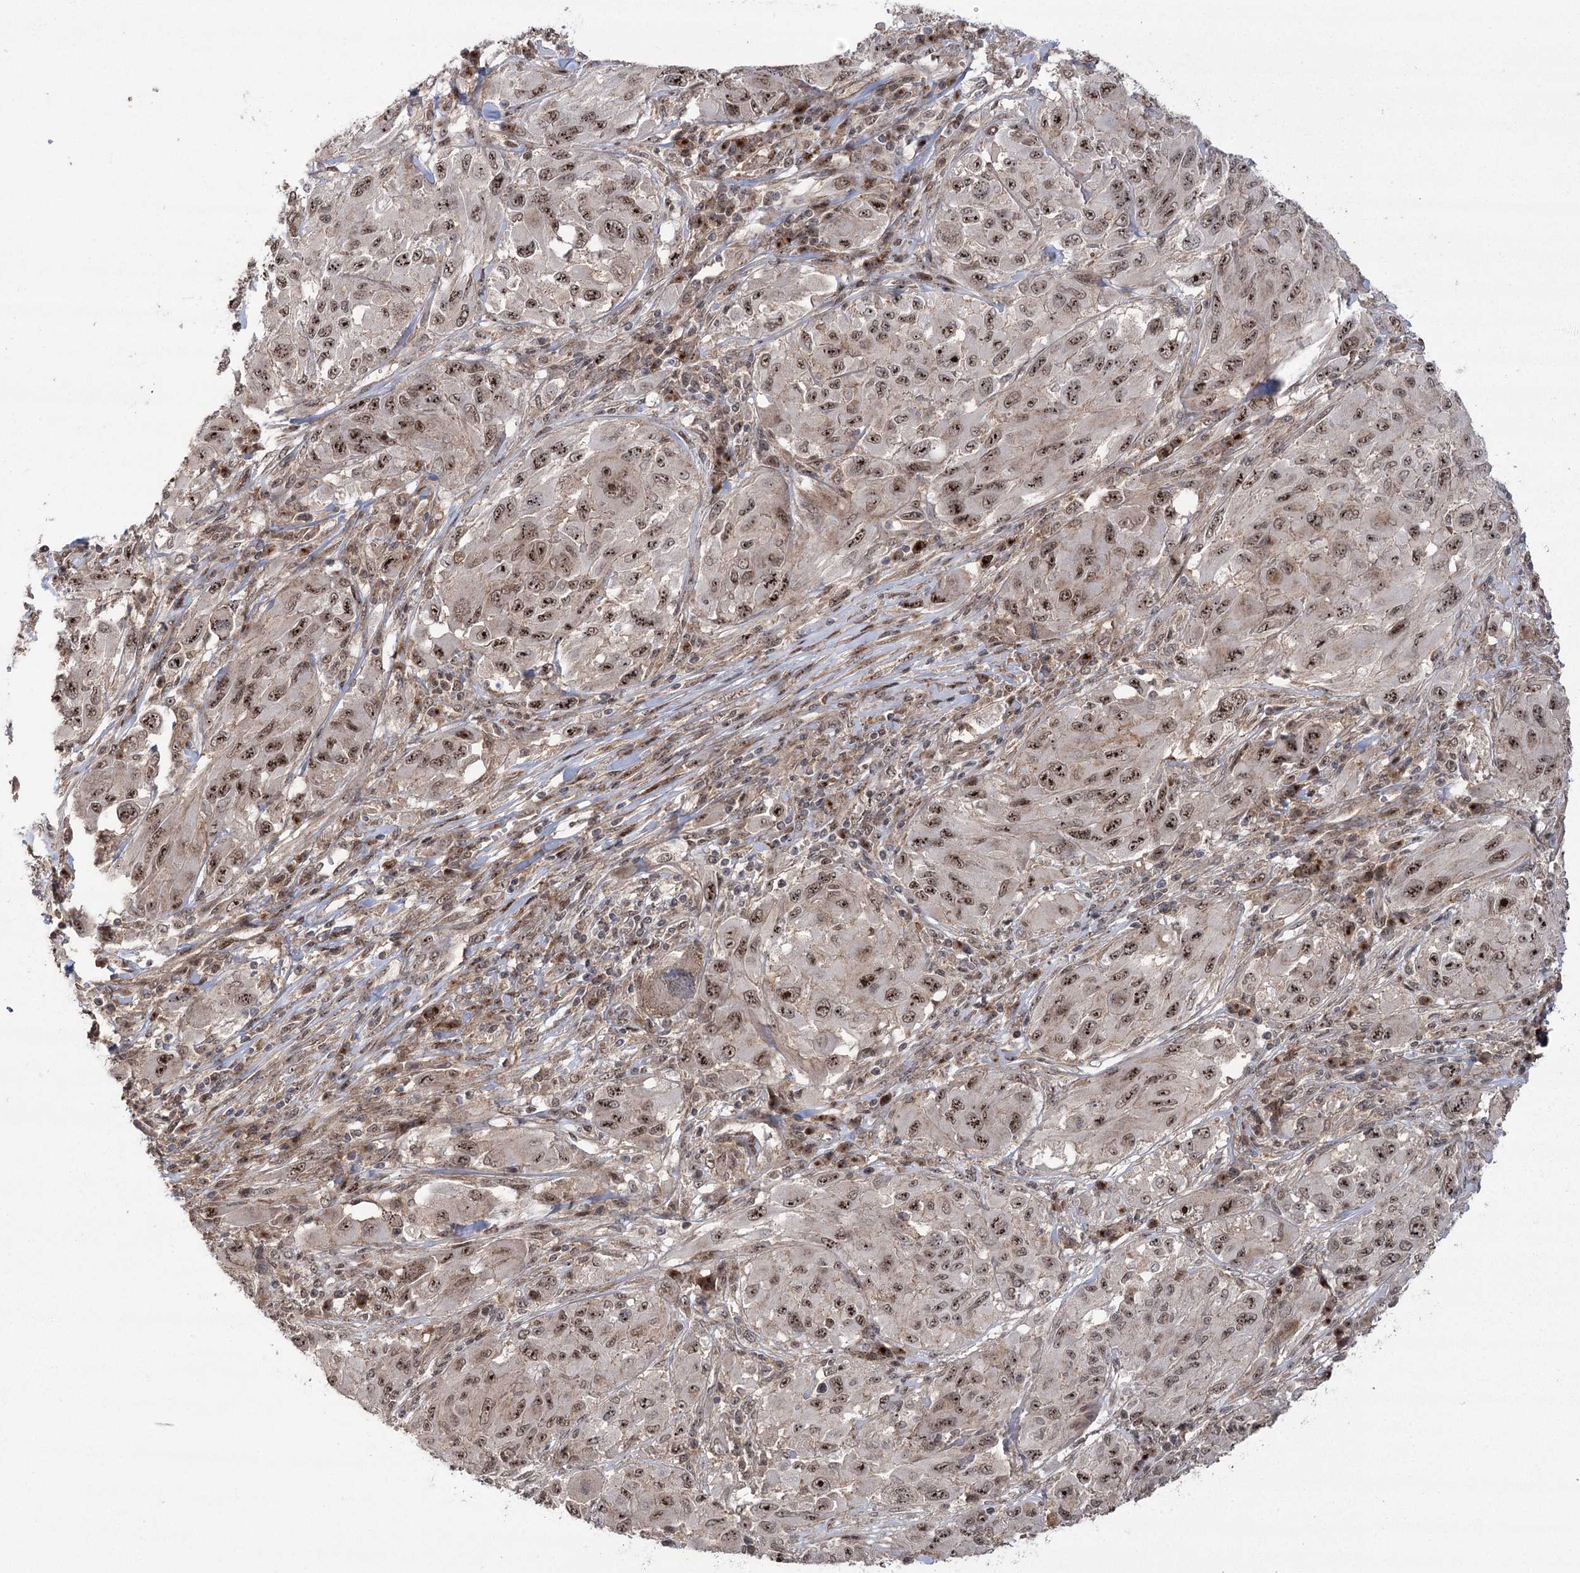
{"staining": {"intensity": "moderate", "quantity": ">75%", "location": "nuclear"}, "tissue": "melanoma", "cell_type": "Tumor cells", "image_type": "cancer", "snomed": [{"axis": "morphology", "description": "Malignant melanoma, NOS"}, {"axis": "topography", "description": "Skin"}], "caption": "Protein expression analysis of human malignant melanoma reveals moderate nuclear positivity in approximately >75% of tumor cells.", "gene": "PARM1", "patient": {"sex": "female", "age": 91}}